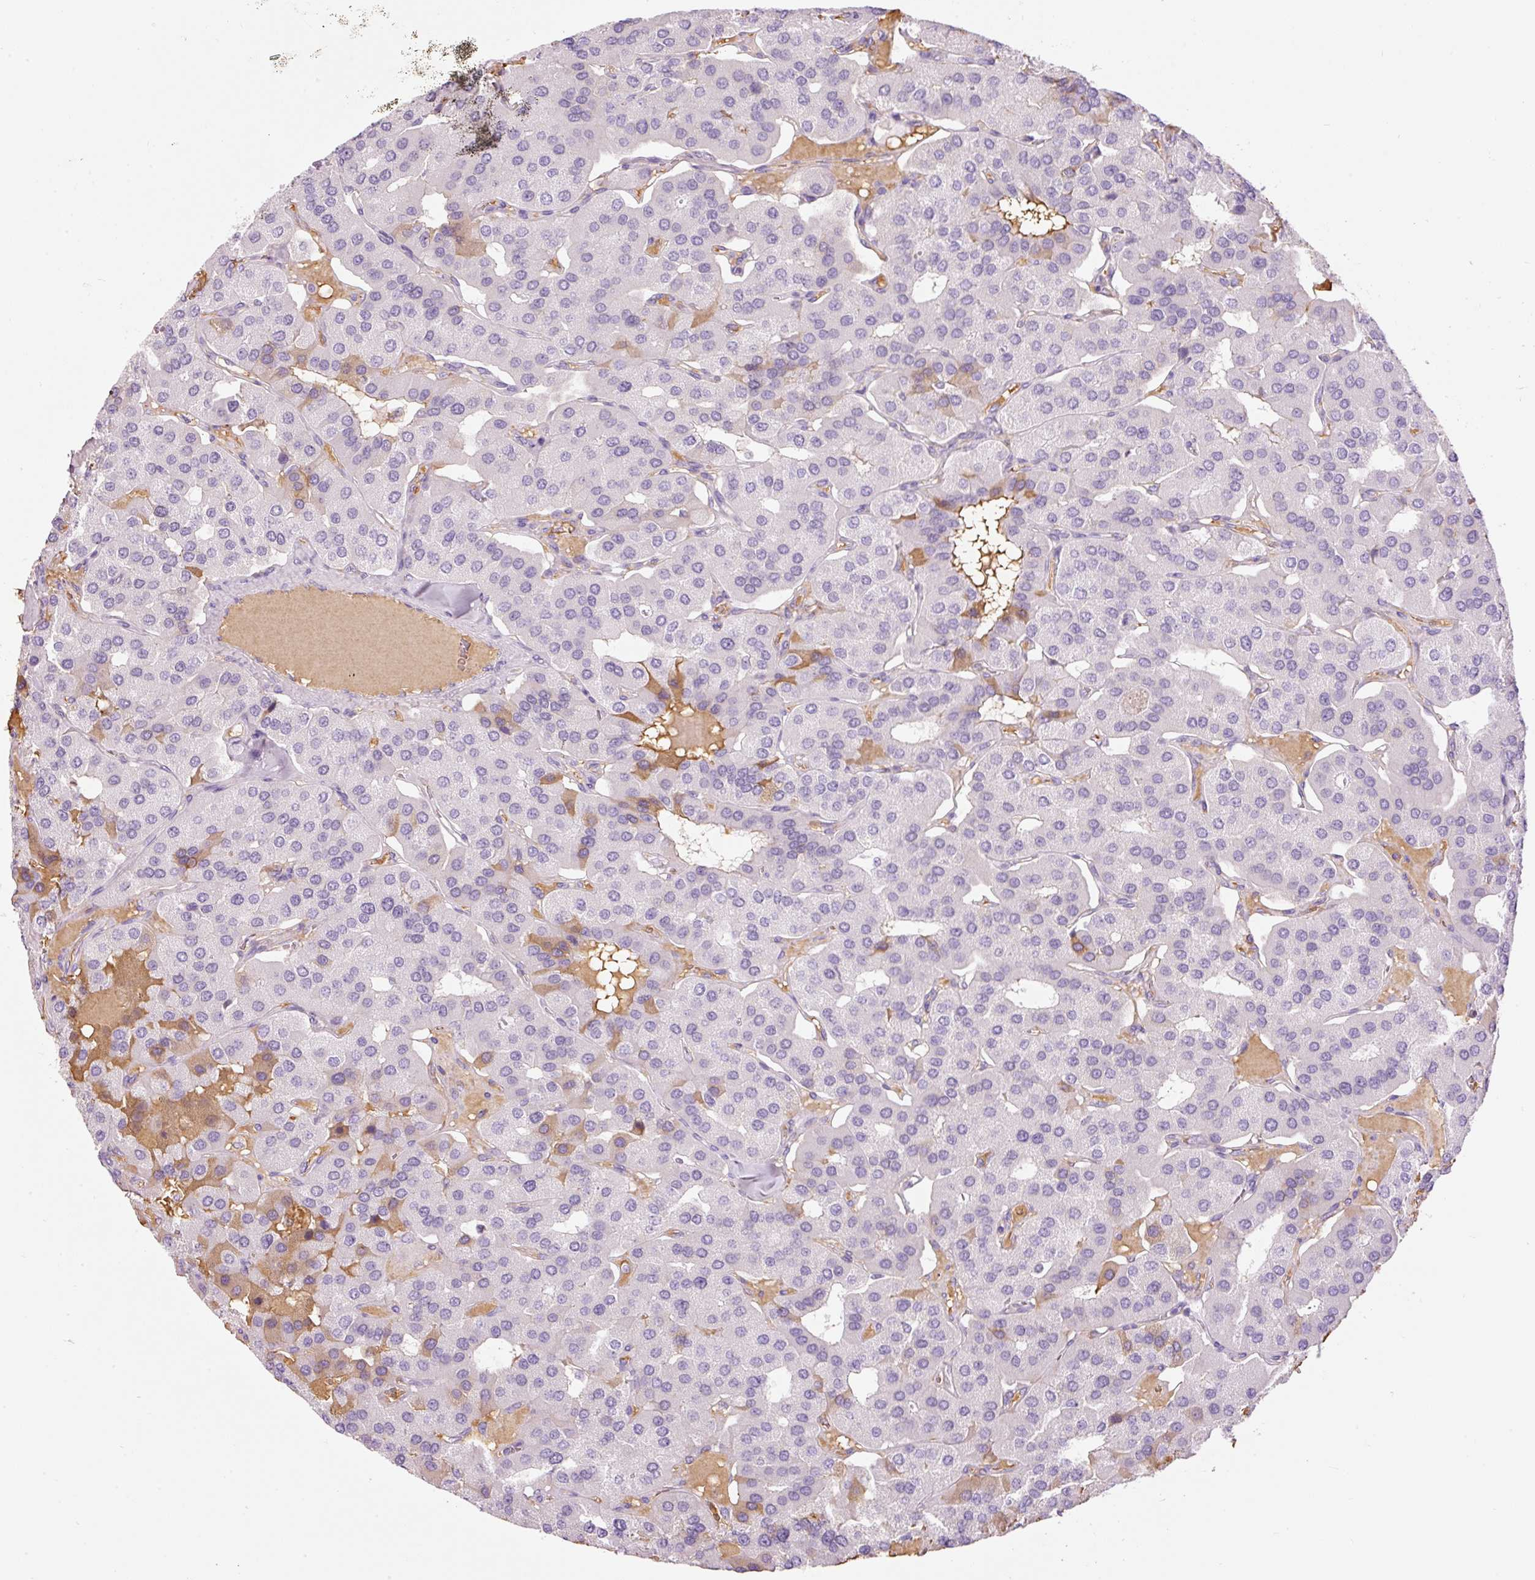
{"staining": {"intensity": "negative", "quantity": "none", "location": "none"}, "tissue": "parathyroid gland", "cell_type": "Glandular cells", "image_type": "normal", "snomed": [{"axis": "morphology", "description": "Normal tissue, NOS"}, {"axis": "morphology", "description": "Adenoma, NOS"}, {"axis": "topography", "description": "Parathyroid gland"}], "caption": "Glandular cells show no significant staining in unremarkable parathyroid gland. (DAB immunohistochemistry (IHC) visualized using brightfield microscopy, high magnification).", "gene": "PRPF38B", "patient": {"sex": "female", "age": 86}}